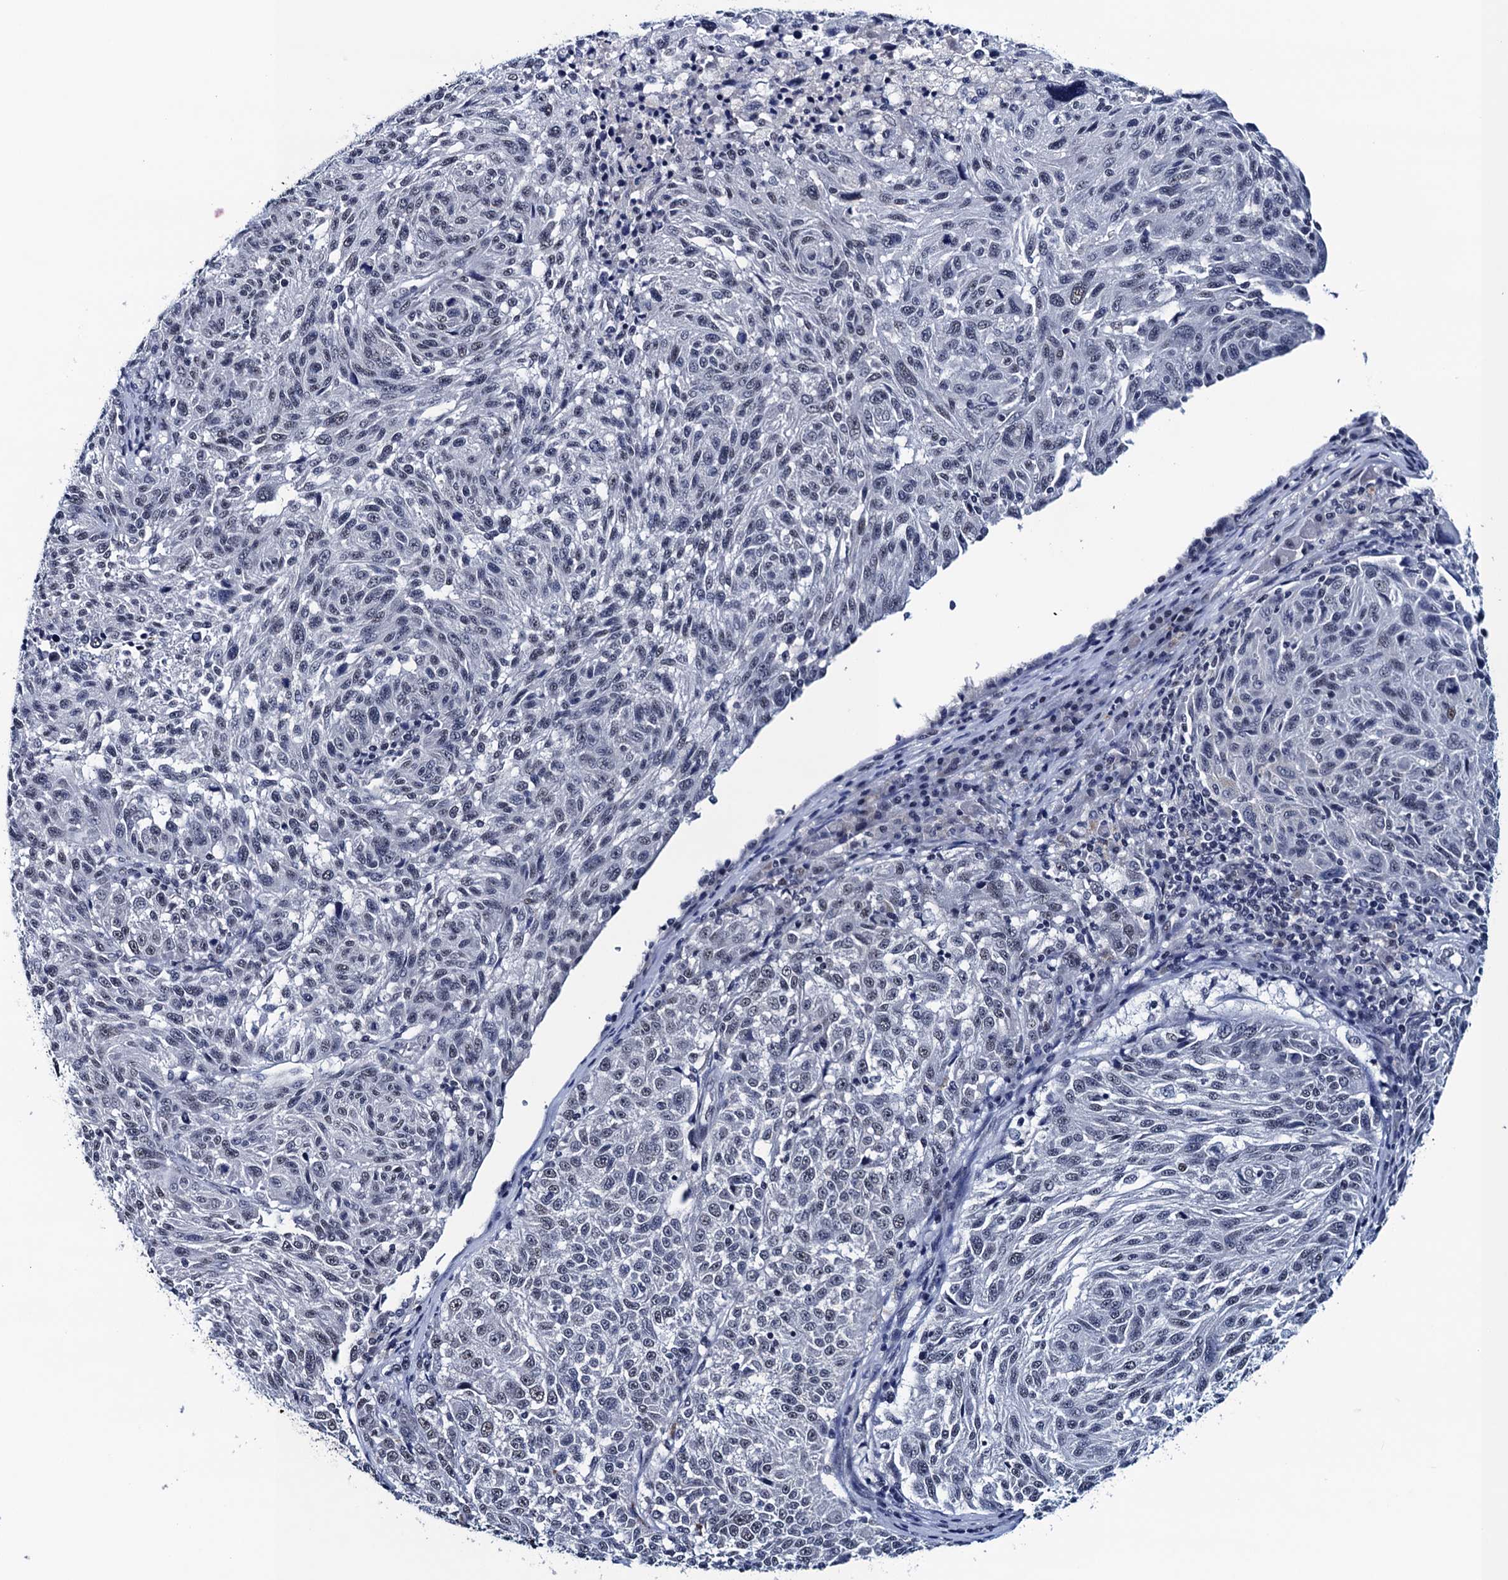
{"staining": {"intensity": "negative", "quantity": "none", "location": "none"}, "tissue": "melanoma", "cell_type": "Tumor cells", "image_type": "cancer", "snomed": [{"axis": "morphology", "description": "Malignant melanoma, NOS"}, {"axis": "topography", "description": "Skin"}], "caption": "Malignant melanoma stained for a protein using immunohistochemistry (IHC) reveals no positivity tumor cells.", "gene": "FNBP4", "patient": {"sex": "male", "age": 53}}